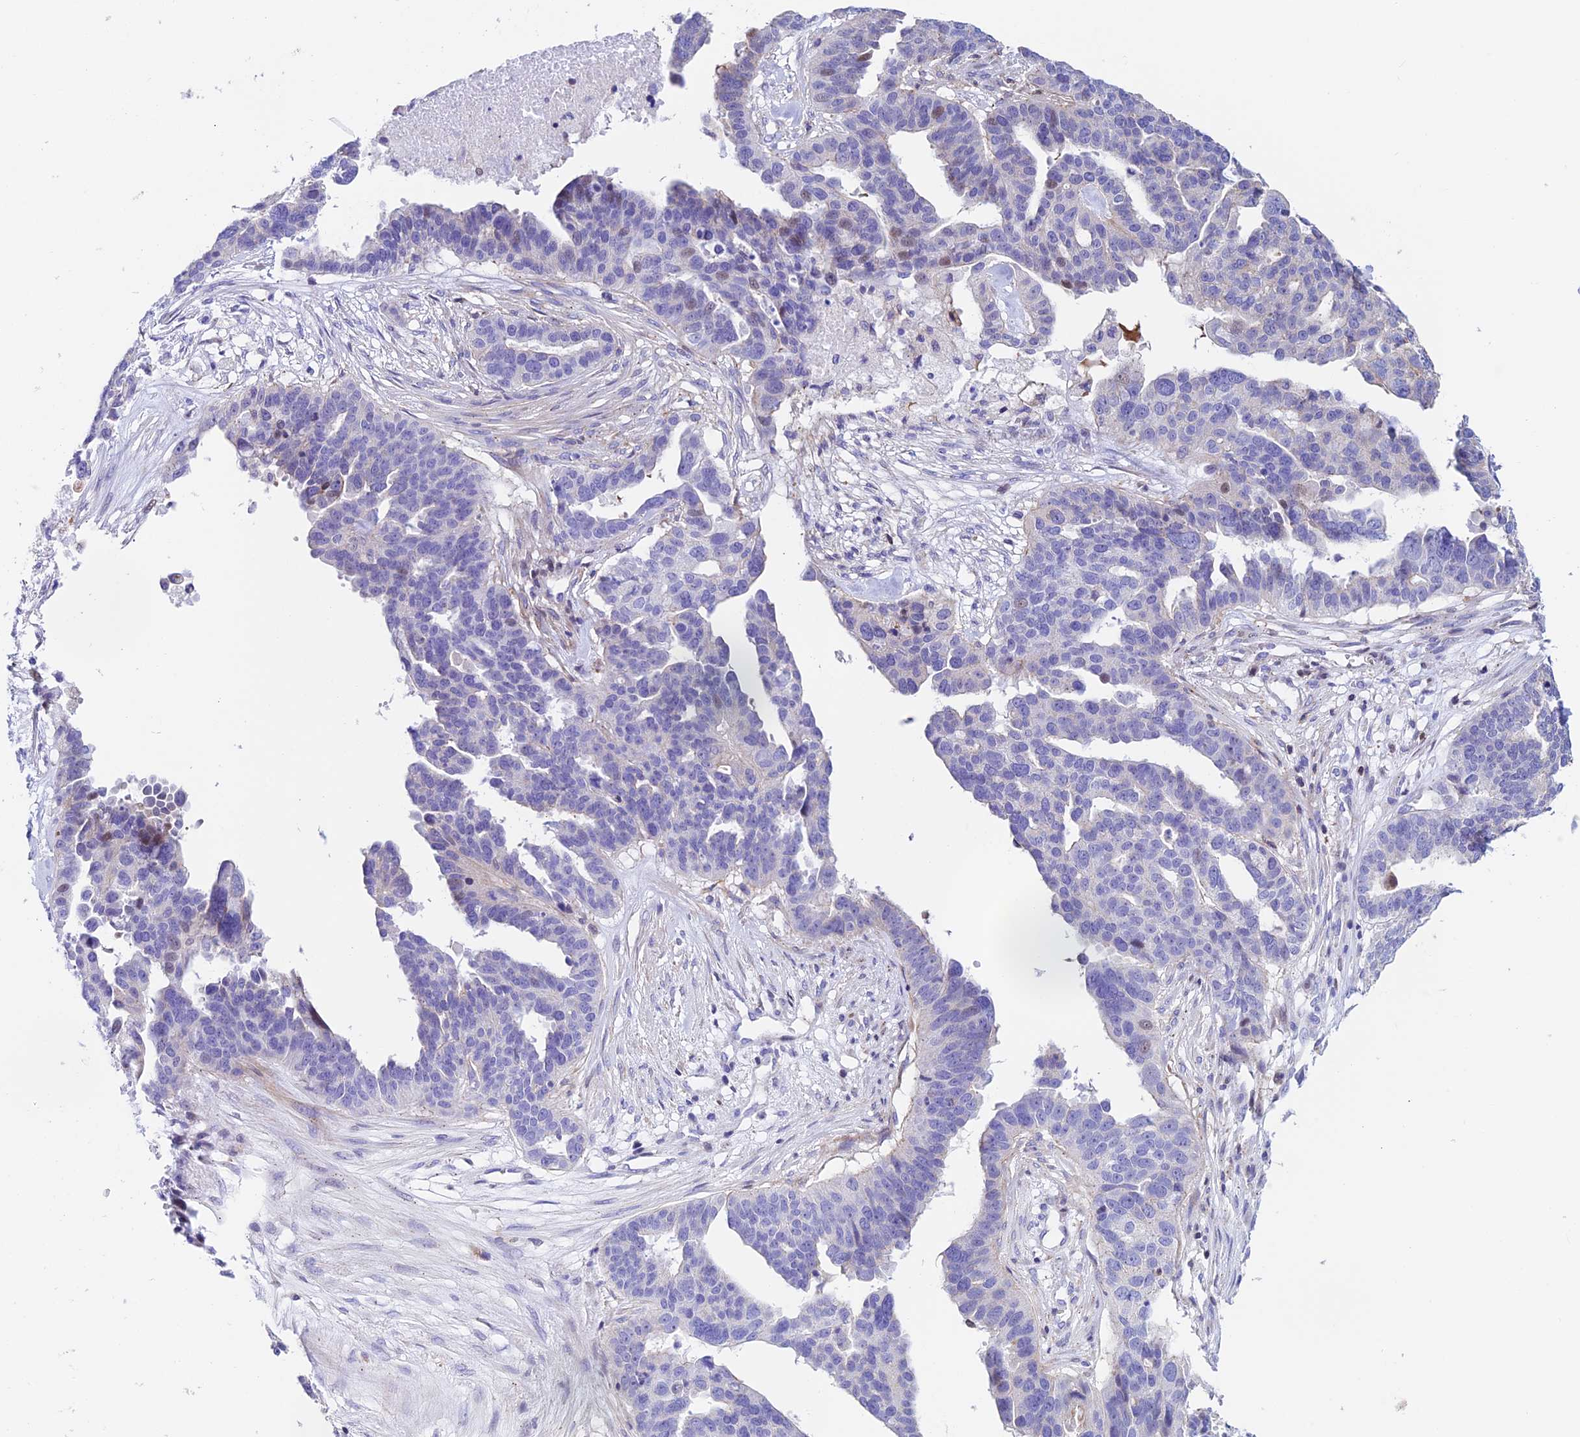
{"staining": {"intensity": "negative", "quantity": "none", "location": "none"}, "tissue": "ovarian cancer", "cell_type": "Tumor cells", "image_type": "cancer", "snomed": [{"axis": "morphology", "description": "Cystadenocarcinoma, serous, NOS"}, {"axis": "topography", "description": "Ovary"}], "caption": "This is an immunohistochemistry (IHC) histopathology image of ovarian serous cystadenocarcinoma. There is no staining in tumor cells.", "gene": "PRIM1", "patient": {"sex": "female", "age": 59}}